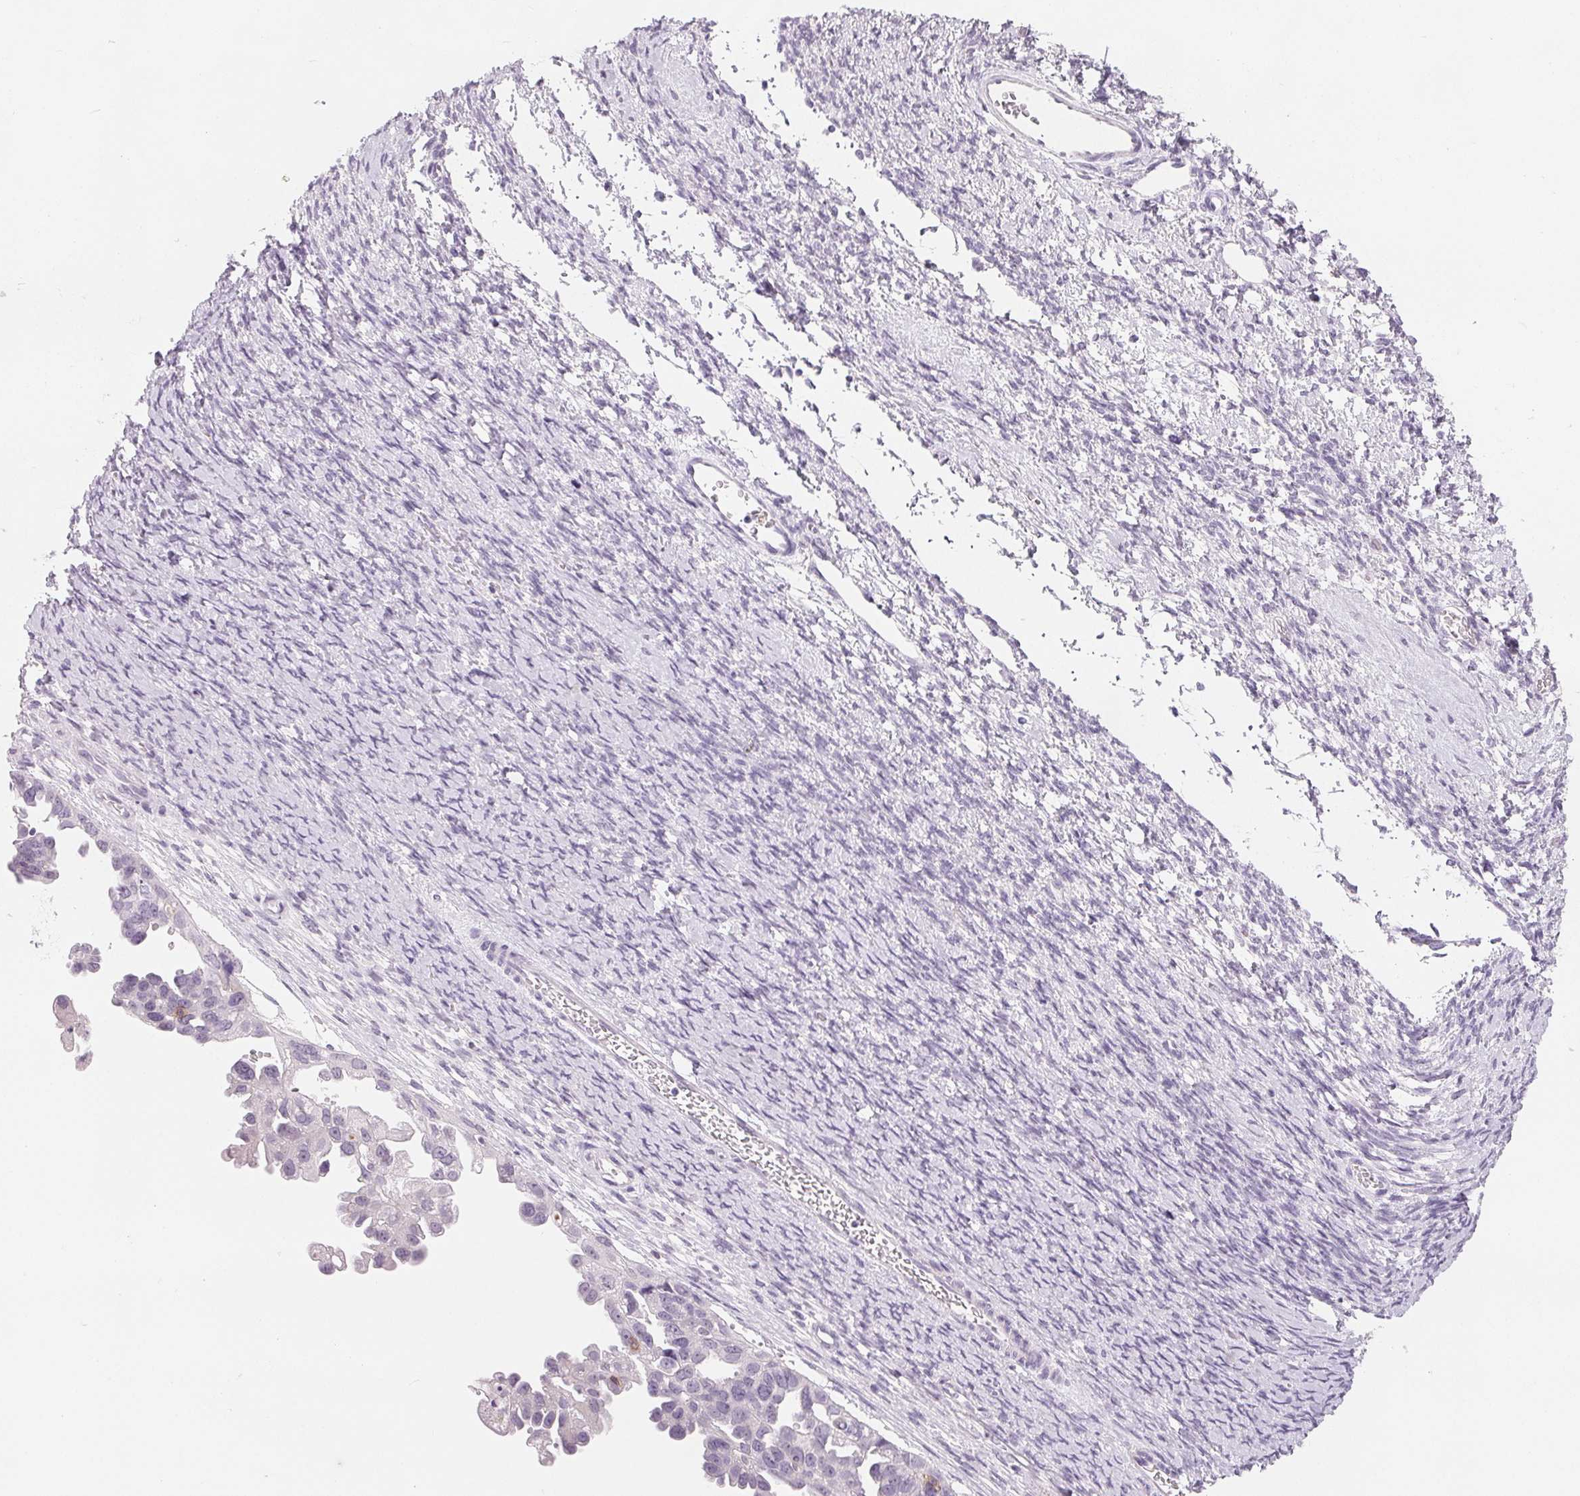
{"staining": {"intensity": "negative", "quantity": "none", "location": "none"}, "tissue": "ovarian cancer", "cell_type": "Tumor cells", "image_type": "cancer", "snomed": [{"axis": "morphology", "description": "Cystadenocarcinoma, serous, NOS"}, {"axis": "topography", "description": "Ovary"}], "caption": "The immunohistochemistry (IHC) image has no significant positivity in tumor cells of ovarian serous cystadenocarcinoma tissue.", "gene": "CD69", "patient": {"sex": "female", "age": 53}}